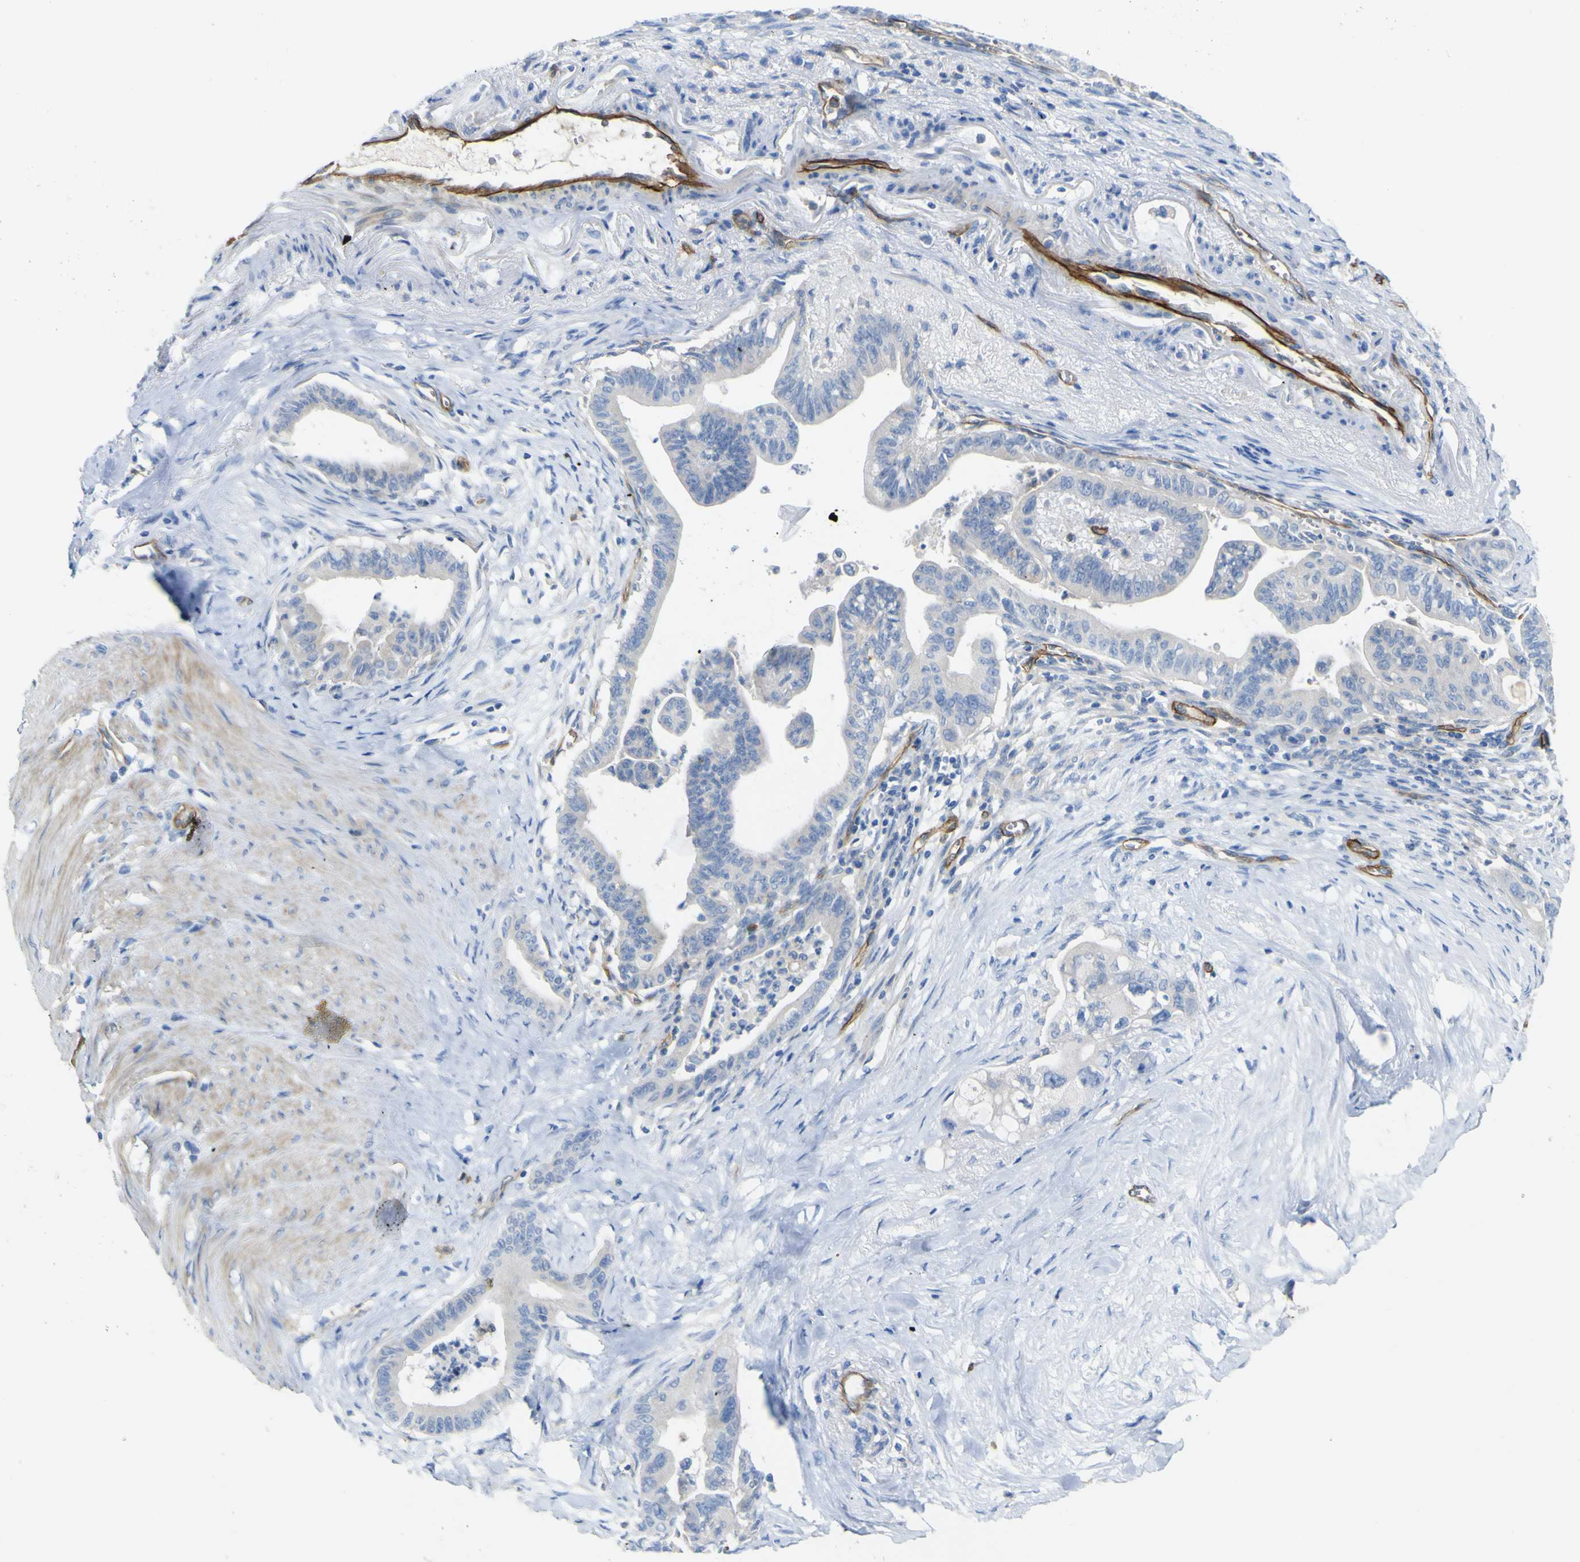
{"staining": {"intensity": "negative", "quantity": "none", "location": "none"}, "tissue": "pancreatic cancer", "cell_type": "Tumor cells", "image_type": "cancer", "snomed": [{"axis": "morphology", "description": "Adenocarcinoma, NOS"}, {"axis": "topography", "description": "Pancreas"}], "caption": "Immunohistochemistry (IHC) histopathology image of neoplastic tissue: adenocarcinoma (pancreatic) stained with DAB (3,3'-diaminobenzidine) demonstrates no significant protein positivity in tumor cells.", "gene": "CD93", "patient": {"sex": "male", "age": 70}}